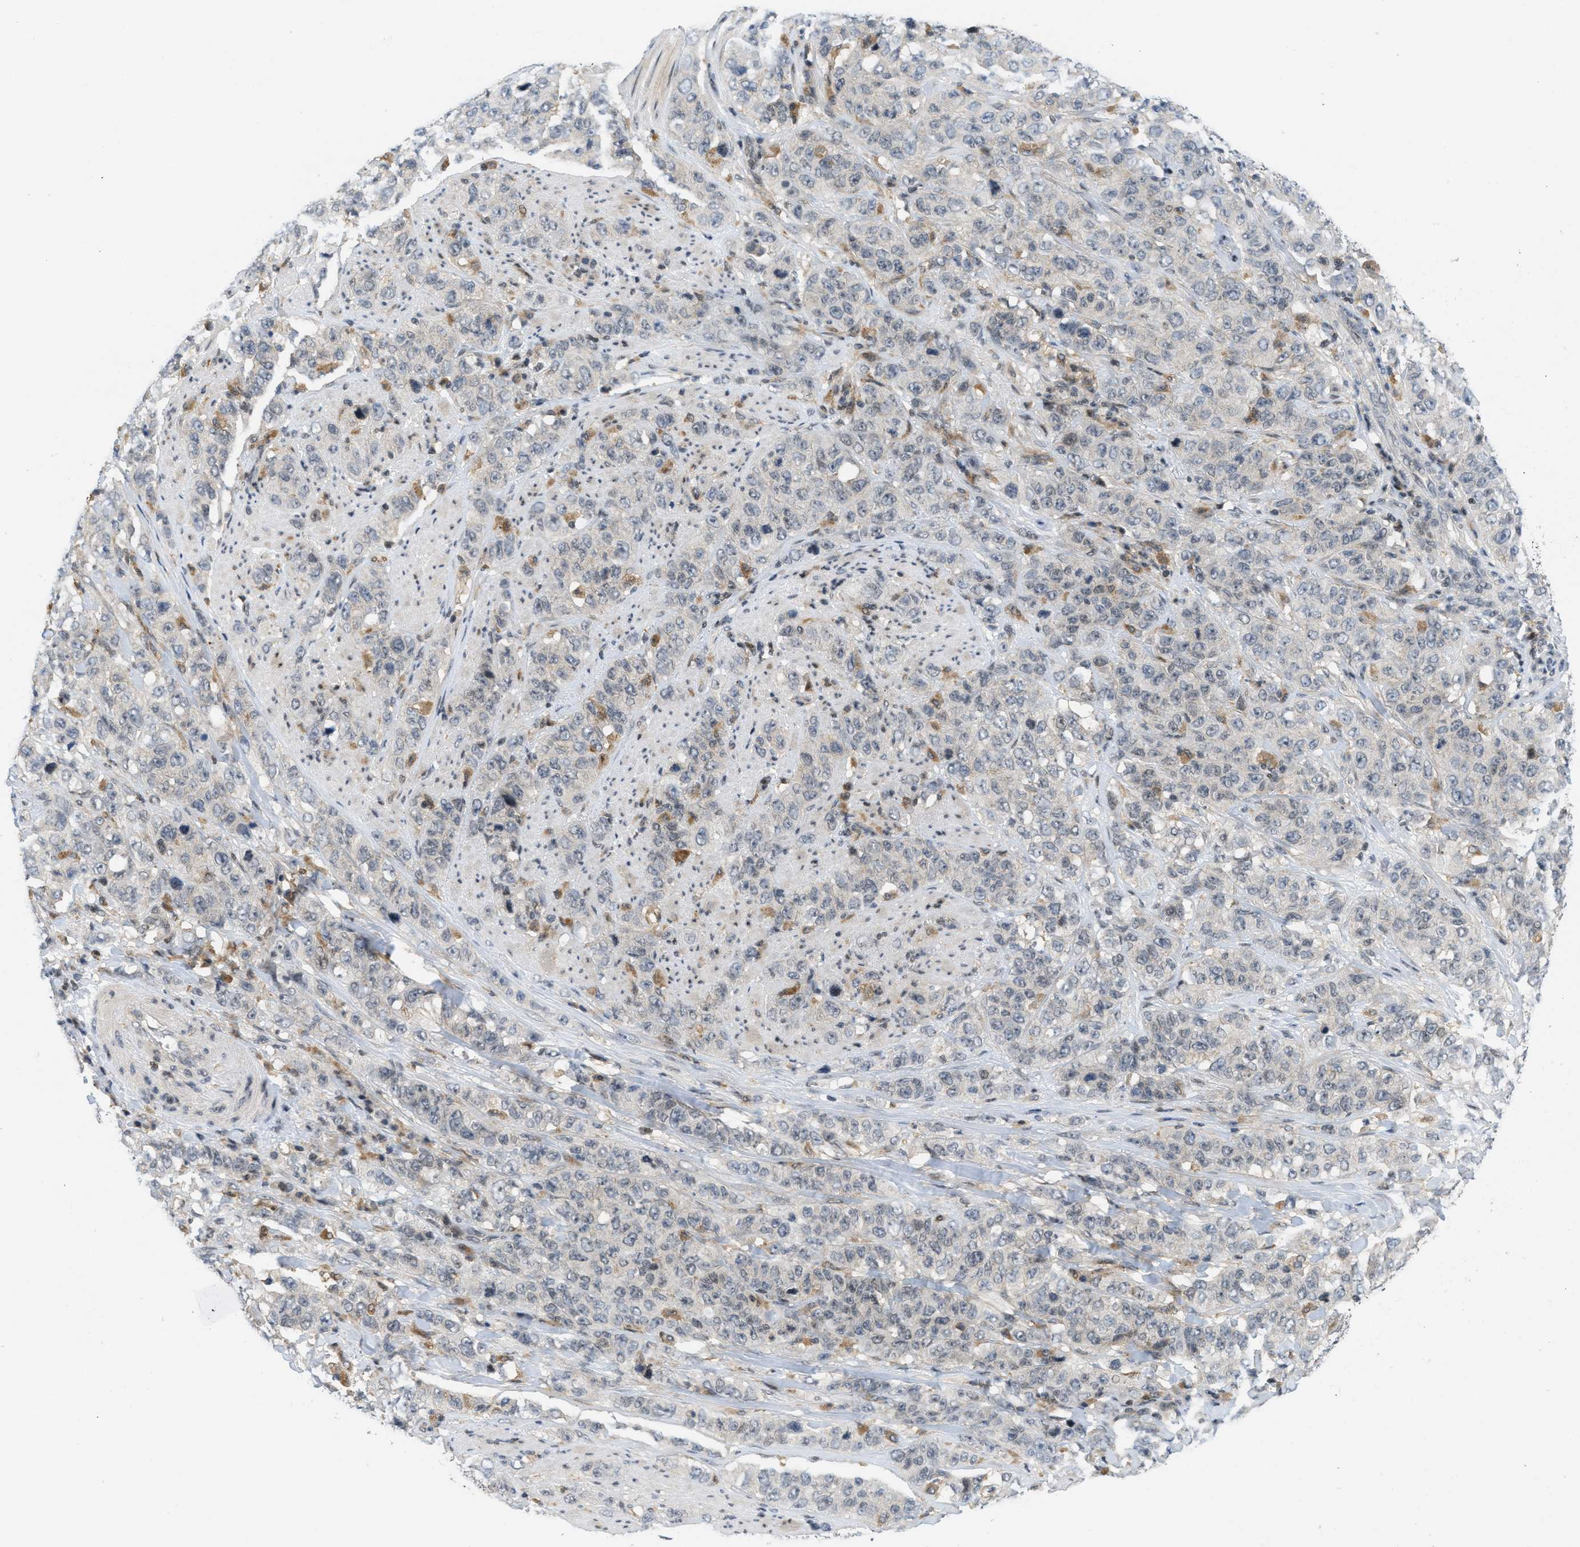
{"staining": {"intensity": "negative", "quantity": "none", "location": "none"}, "tissue": "stomach cancer", "cell_type": "Tumor cells", "image_type": "cancer", "snomed": [{"axis": "morphology", "description": "Adenocarcinoma, NOS"}, {"axis": "topography", "description": "Stomach"}], "caption": "There is no significant expression in tumor cells of stomach cancer (adenocarcinoma). Nuclei are stained in blue.", "gene": "ING1", "patient": {"sex": "male", "age": 48}}